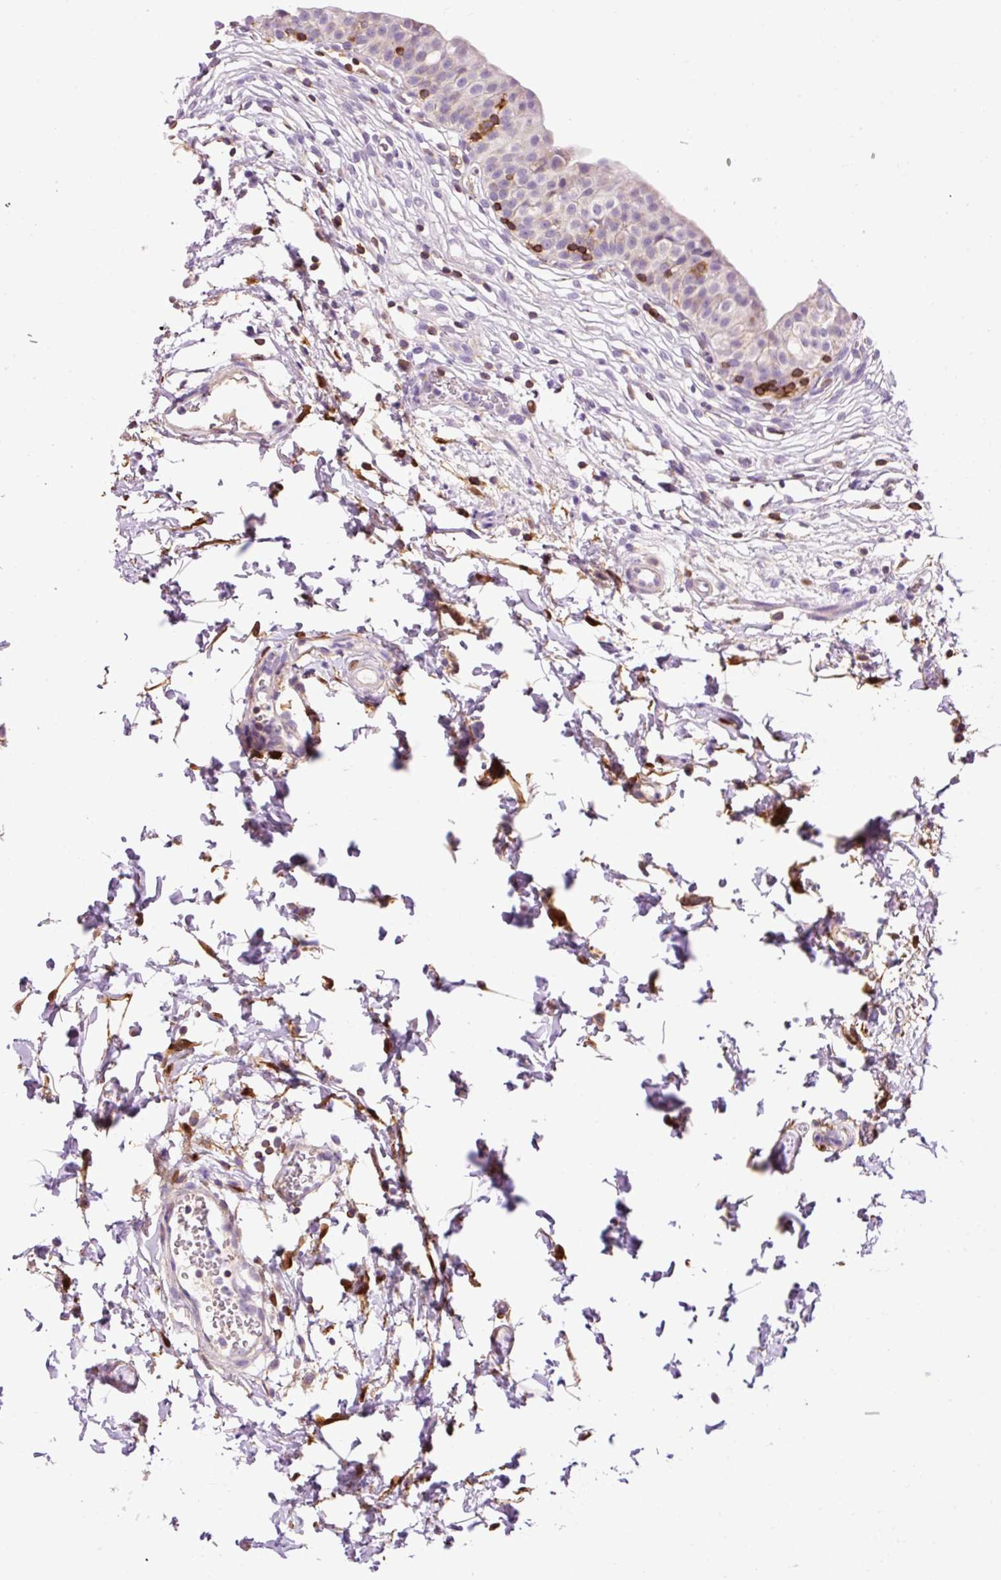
{"staining": {"intensity": "negative", "quantity": "none", "location": "none"}, "tissue": "urinary bladder", "cell_type": "Urothelial cells", "image_type": "normal", "snomed": [{"axis": "morphology", "description": "Normal tissue, NOS"}, {"axis": "topography", "description": "Urinary bladder"}, {"axis": "topography", "description": "Peripheral nerve tissue"}], "caption": "Immunohistochemical staining of benign urinary bladder displays no significant expression in urothelial cells. The staining is performed using DAB brown chromogen with nuclei counter-stained in using hematoxylin.", "gene": "CD83", "patient": {"sex": "male", "age": 55}}